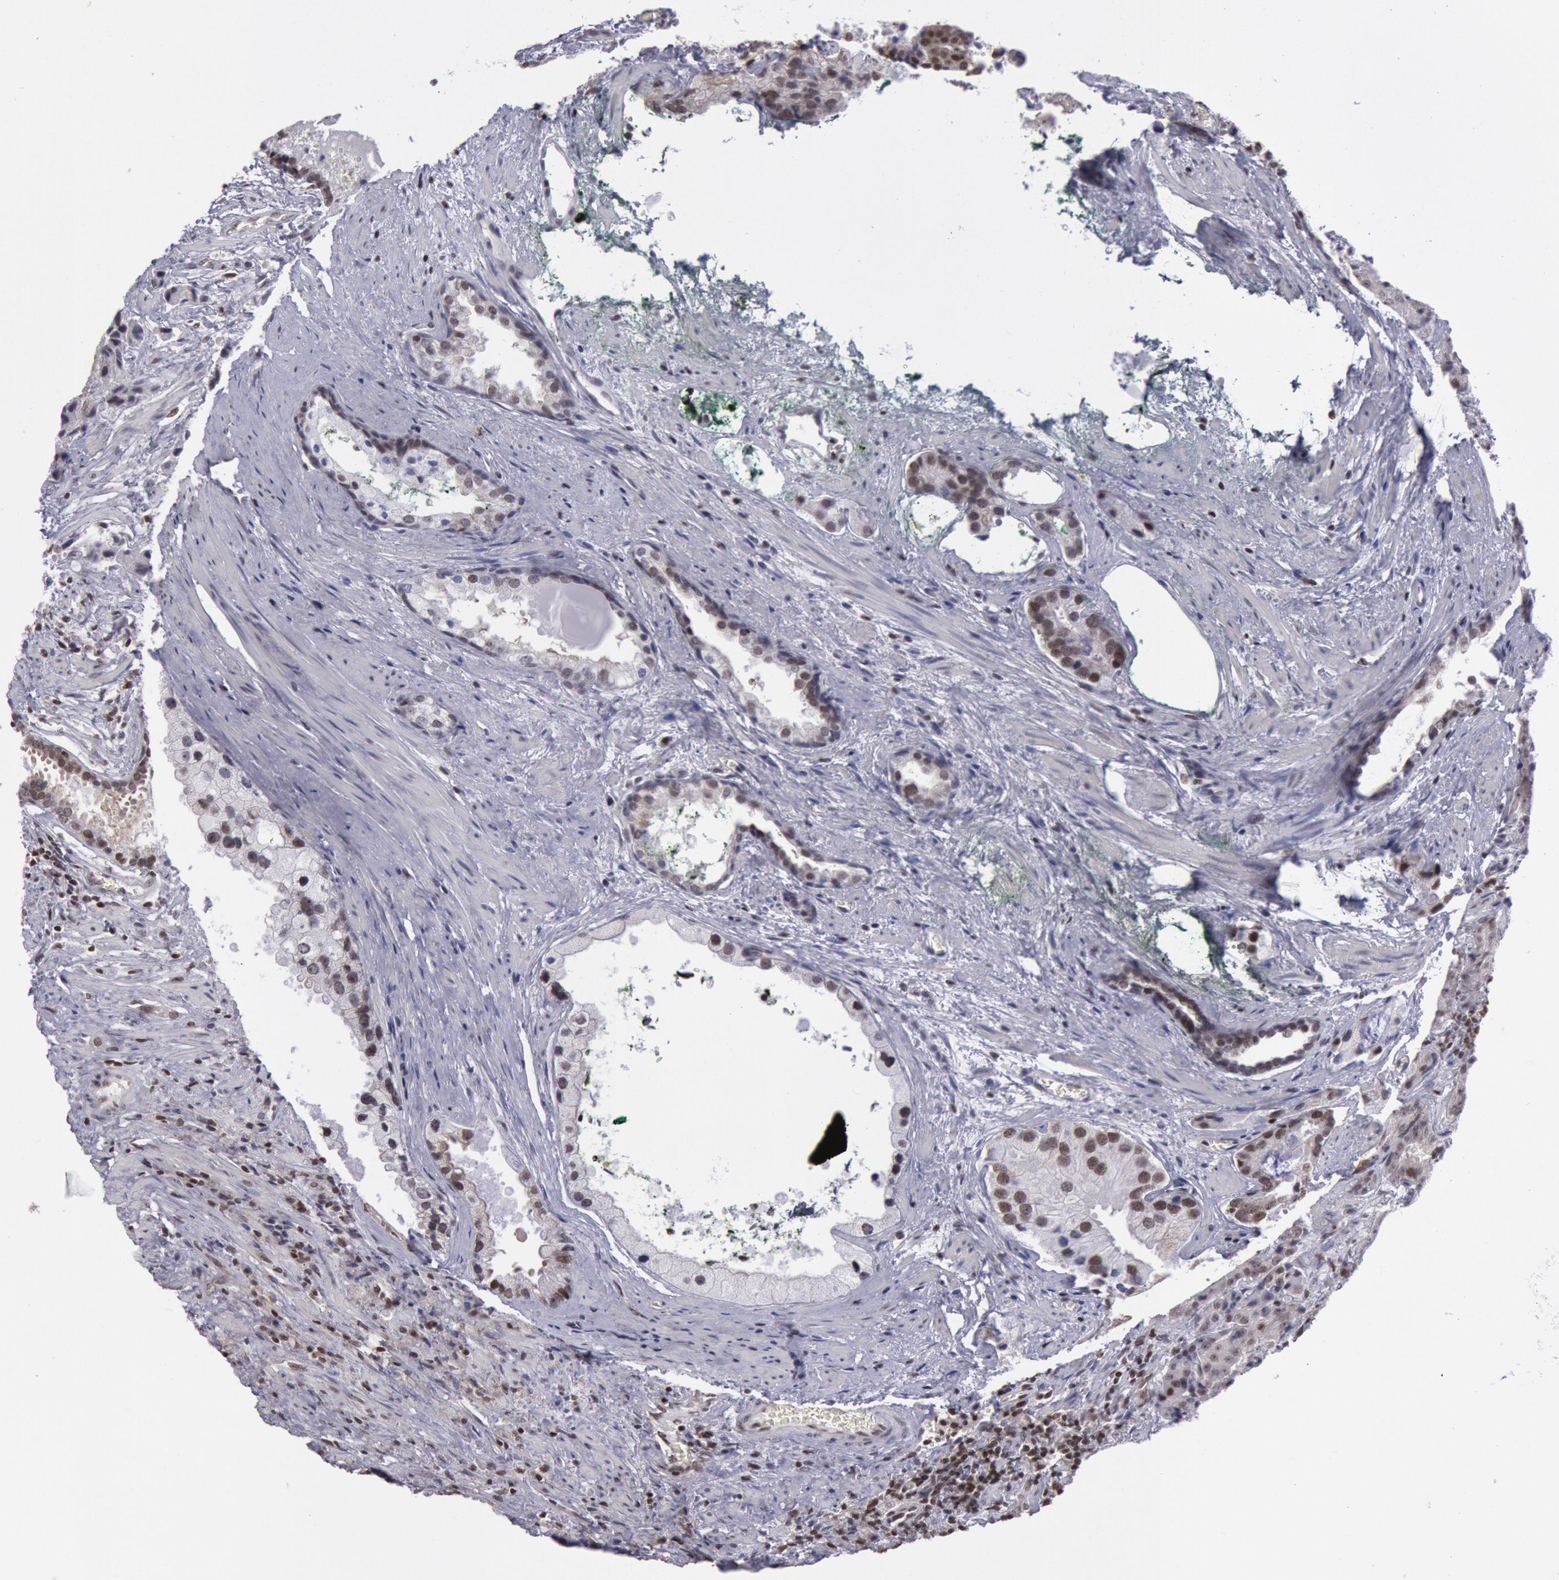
{"staining": {"intensity": "moderate", "quantity": ">75%", "location": "nuclear"}, "tissue": "prostate cancer", "cell_type": "Tumor cells", "image_type": "cancer", "snomed": [{"axis": "morphology", "description": "Adenocarcinoma, Medium grade"}, {"axis": "topography", "description": "Prostate"}], "caption": "Protein expression analysis of human prostate cancer reveals moderate nuclear expression in approximately >75% of tumor cells.", "gene": "NKAP", "patient": {"sex": "male", "age": 70}}